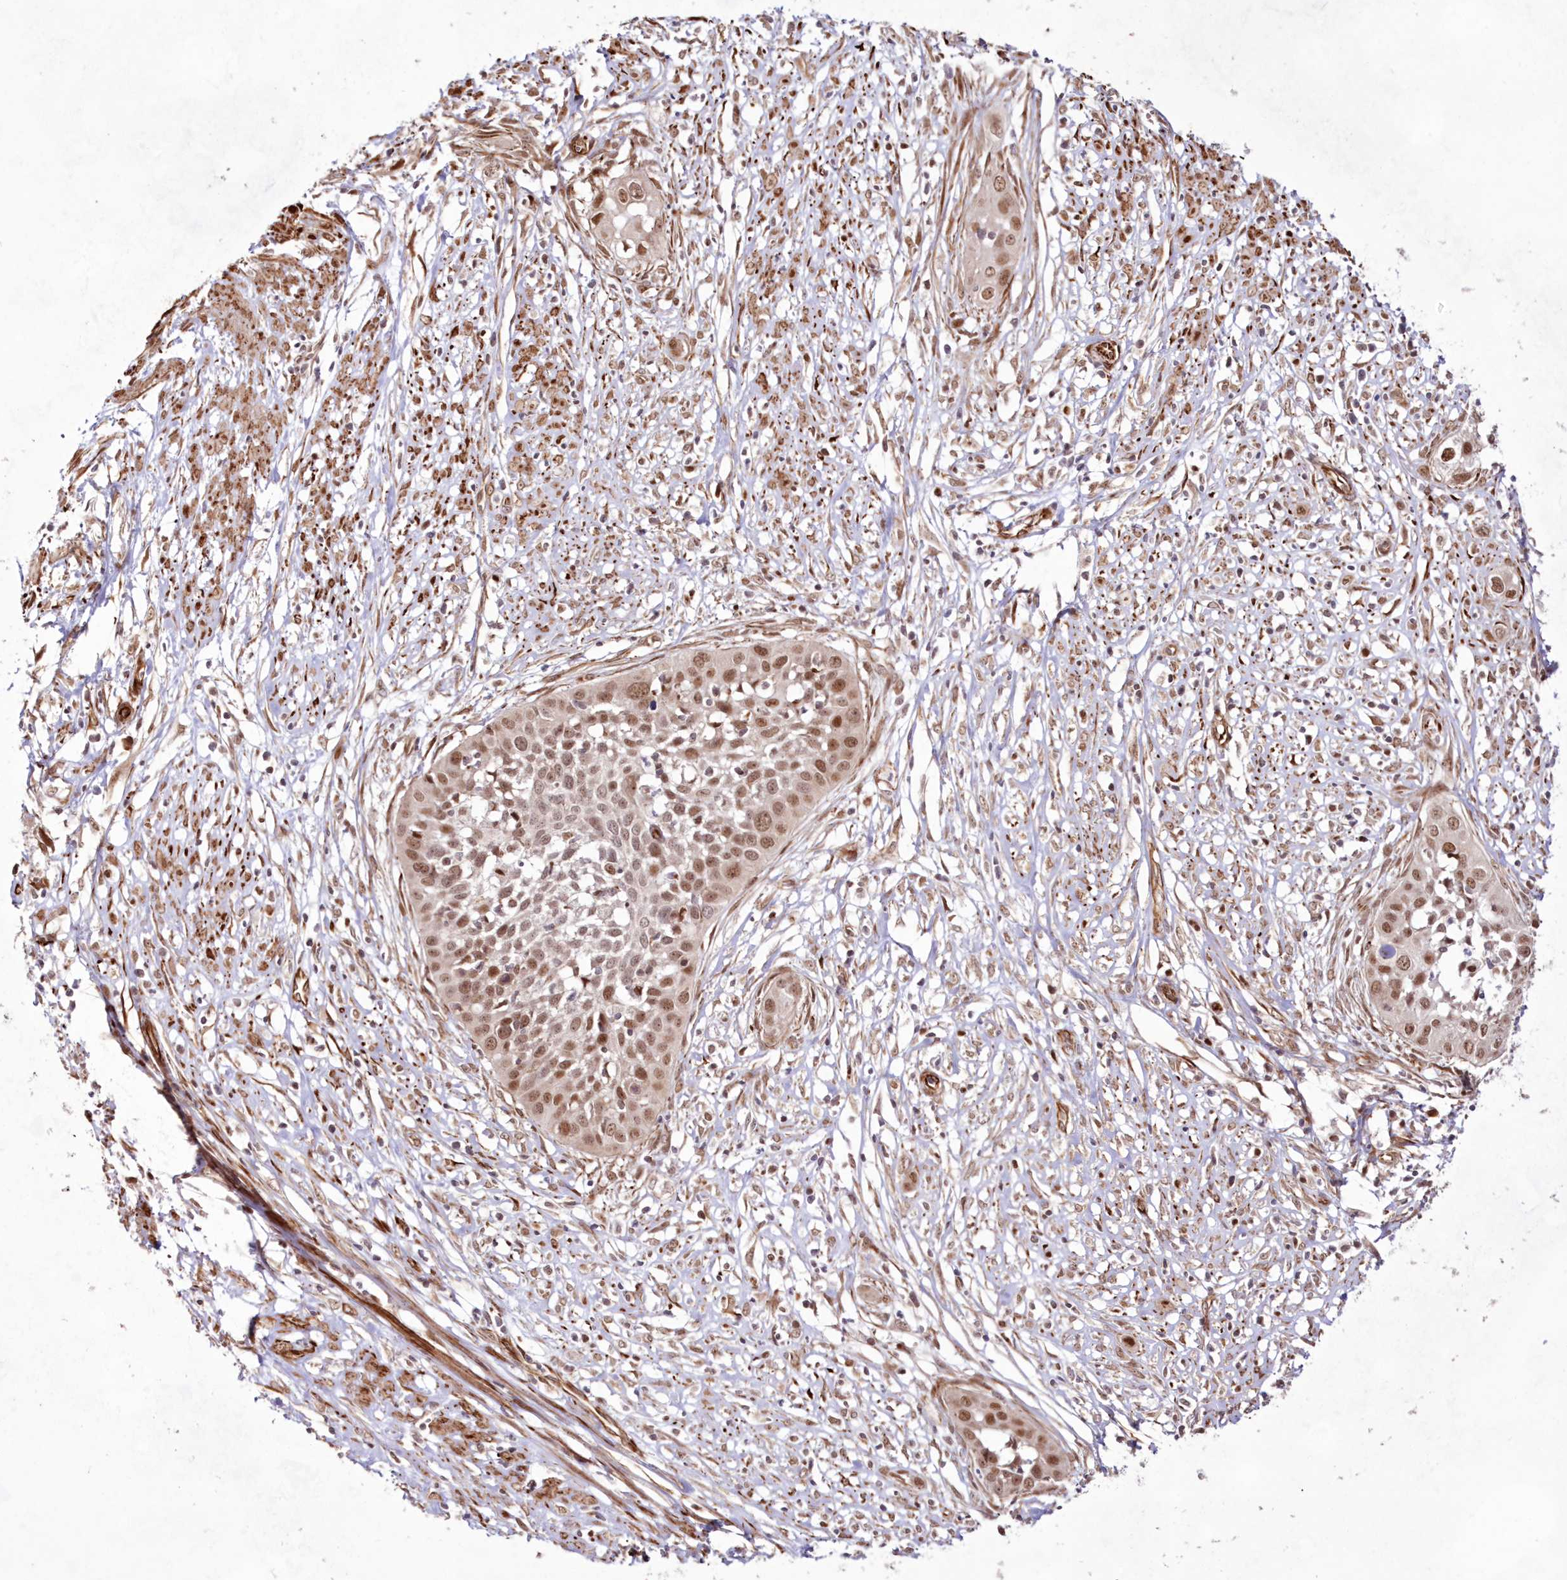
{"staining": {"intensity": "moderate", "quantity": ">75%", "location": "nuclear"}, "tissue": "cervical cancer", "cell_type": "Tumor cells", "image_type": "cancer", "snomed": [{"axis": "morphology", "description": "Squamous cell carcinoma, NOS"}, {"axis": "topography", "description": "Cervix"}], "caption": "This micrograph reveals cervical cancer (squamous cell carcinoma) stained with IHC to label a protein in brown. The nuclear of tumor cells show moderate positivity for the protein. Nuclei are counter-stained blue.", "gene": "SNIP1", "patient": {"sex": "female", "age": 34}}